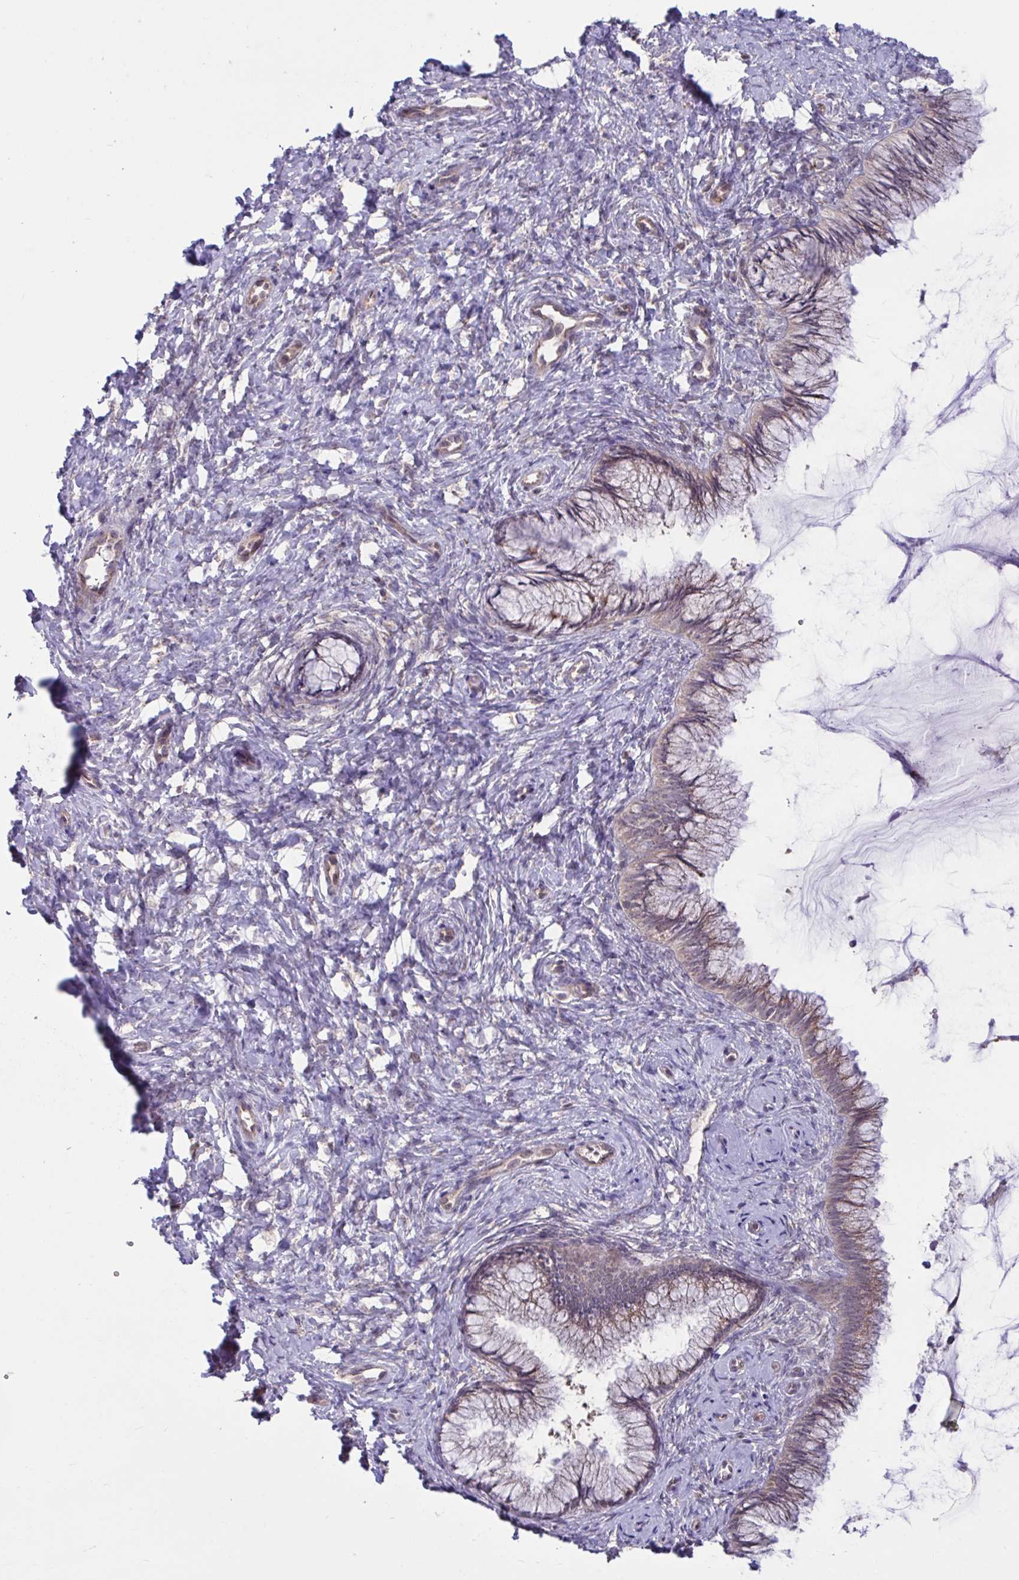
{"staining": {"intensity": "moderate", "quantity": "25%-75%", "location": "cytoplasmic/membranous"}, "tissue": "cervix", "cell_type": "Glandular cells", "image_type": "normal", "snomed": [{"axis": "morphology", "description": "Normal tissue, NOS"}, {"axis": "topography", "description": "Cervix"}], "caption": "Immunohistochemistry (IHC) micrograph of normal cervix: human cervix stained using immunohistochemistry demonstrates medium levels of moderate protein expression localized specifically in the cytoplasmic/membranous of glandular cells, appearing as a cytoplasmic/membranous brown color.", "gene": "IST1", "patient": {"sex": "female", "age": 37}}